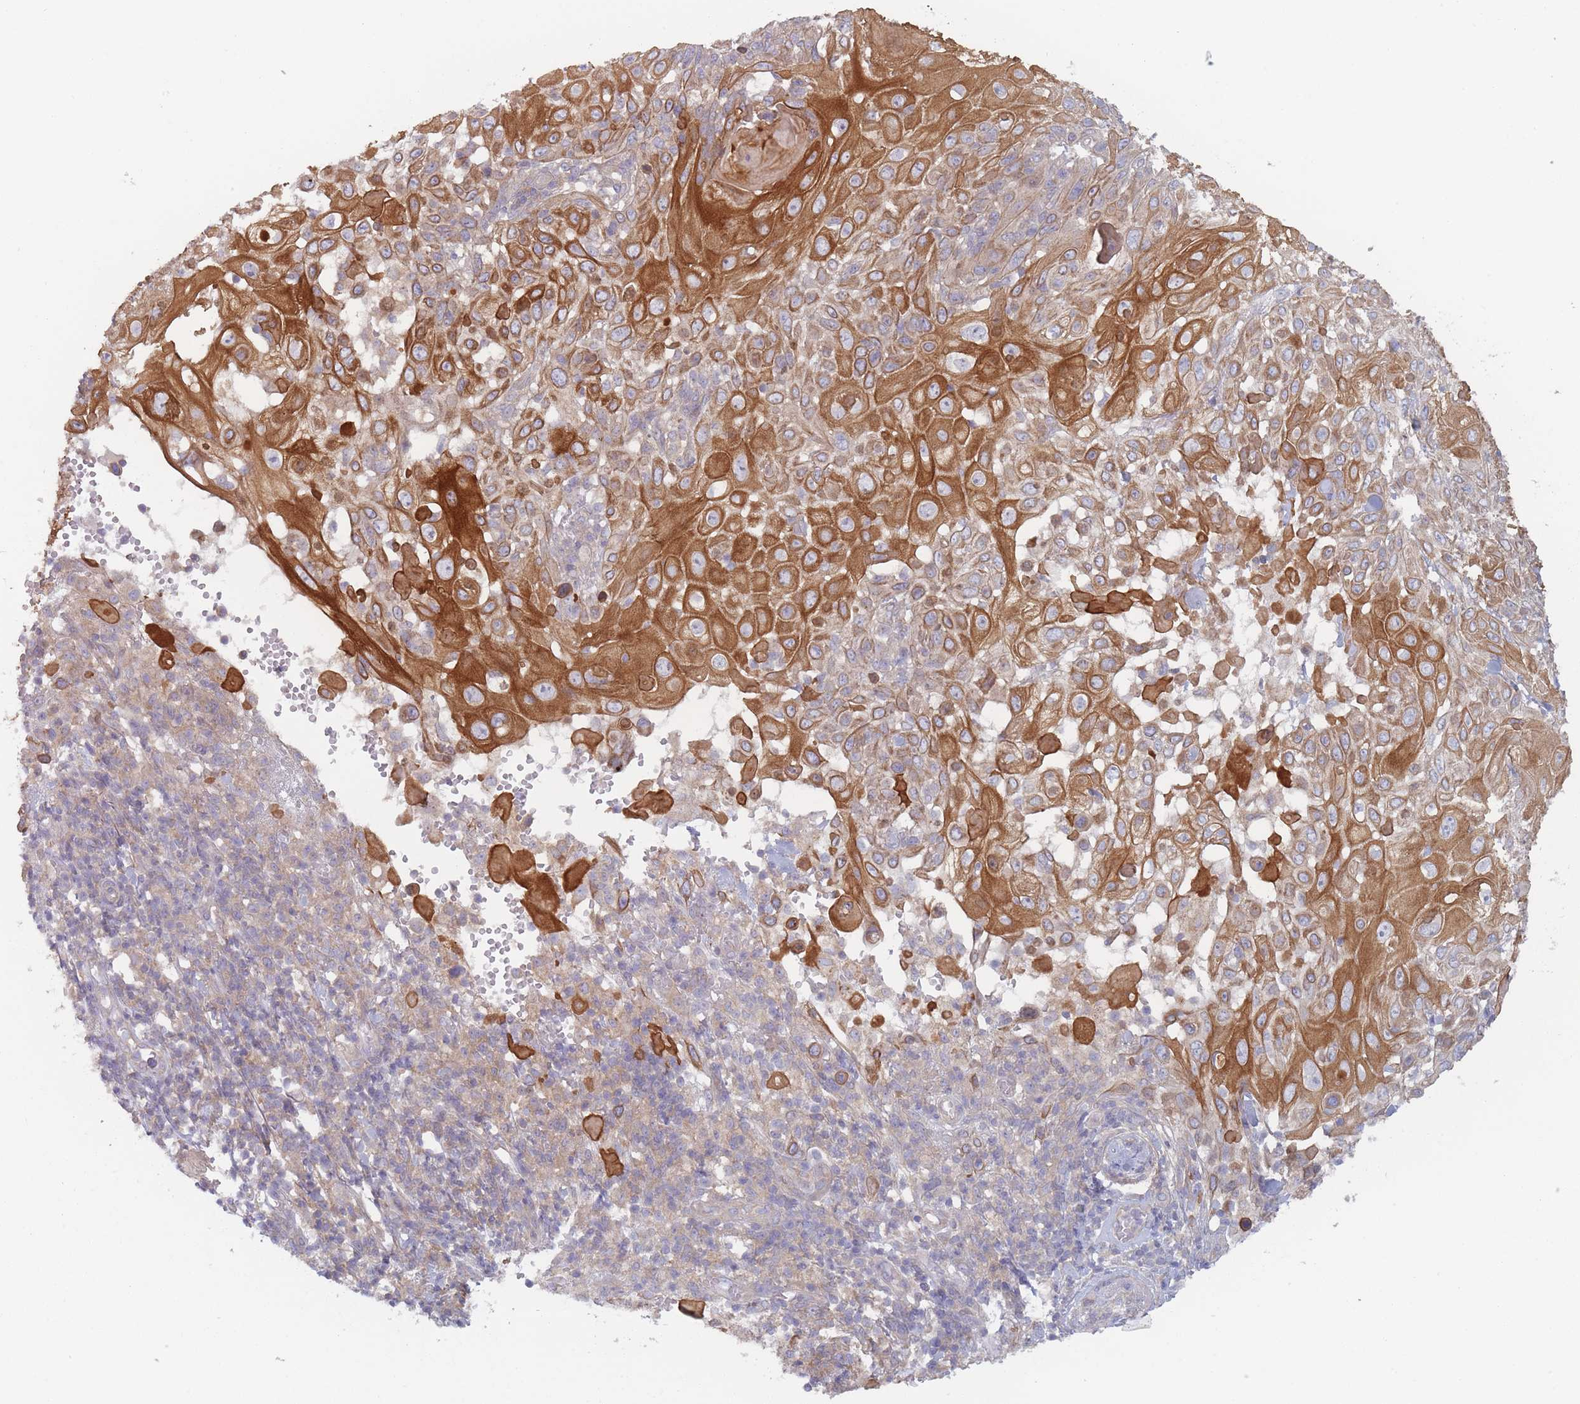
{"staining": {"intensity": "strong", "quantity": "25%-75%", "location": "cytoplasmic/membranous"}, "tissue": "skin cancer", "cell_type": "Tumor cells", "image_type": "cancer", "snomed": [{"axis": "morphology", "description": "Normal tissue, NOS"}, {"axis": "morphology", "description": "Squamous cell carcinoma, NOS"}, {"axis": "topography", "description": "Skin"}, {"axis": "topography", "description": "Cartilage tissue"}], "caption": "Protein analysis of skin cancer tissue shows strong cytoplasmic/membranous expression in about 25%-75% of tumor cells.", "gene": "EFCC1", "patient": {"sex": "female", "age": 79}}